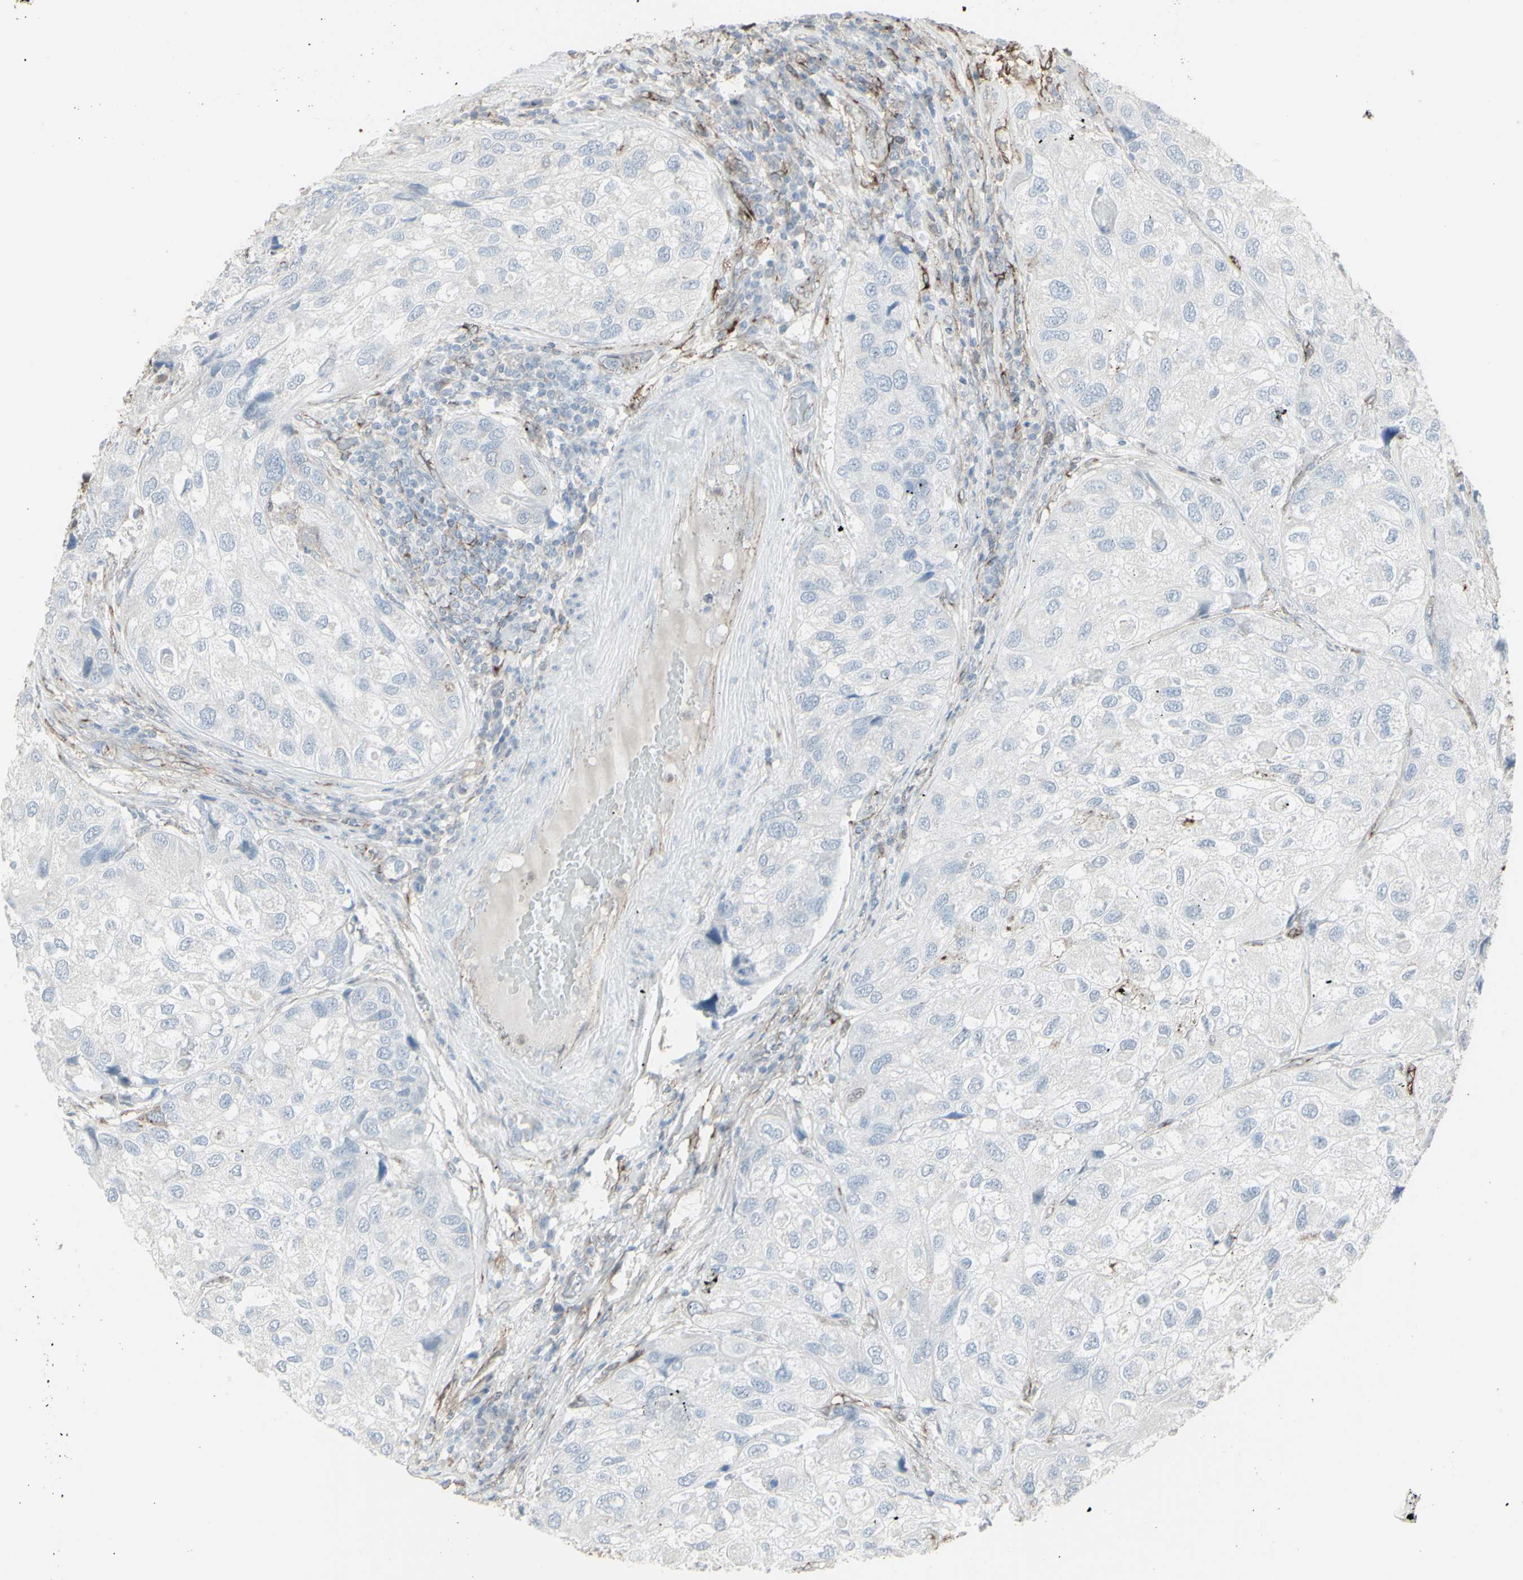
{"staining": {"intensity": "moderate", "quantity": "<25%", "location": "cytoplasmic/membranous"}, "tissue": "urothelial cancer", "cell_type": "Tumor cells", "image_type": "cancer", "snomed": [{"axis": "morphology", "description": "Urothelial carcinoma, High grade"}, {"axis": "topography", "description": "Urinary bladder"}], "caption": "Immunohistochemistry (DAB) staining of urothelial carcinoma (high-grade) shows moderate cytoplasmic/membranous protein expression in about <25% of tumor cells.", "gene": "GJA1", "patient": {"sex": "female", "age": 64}}